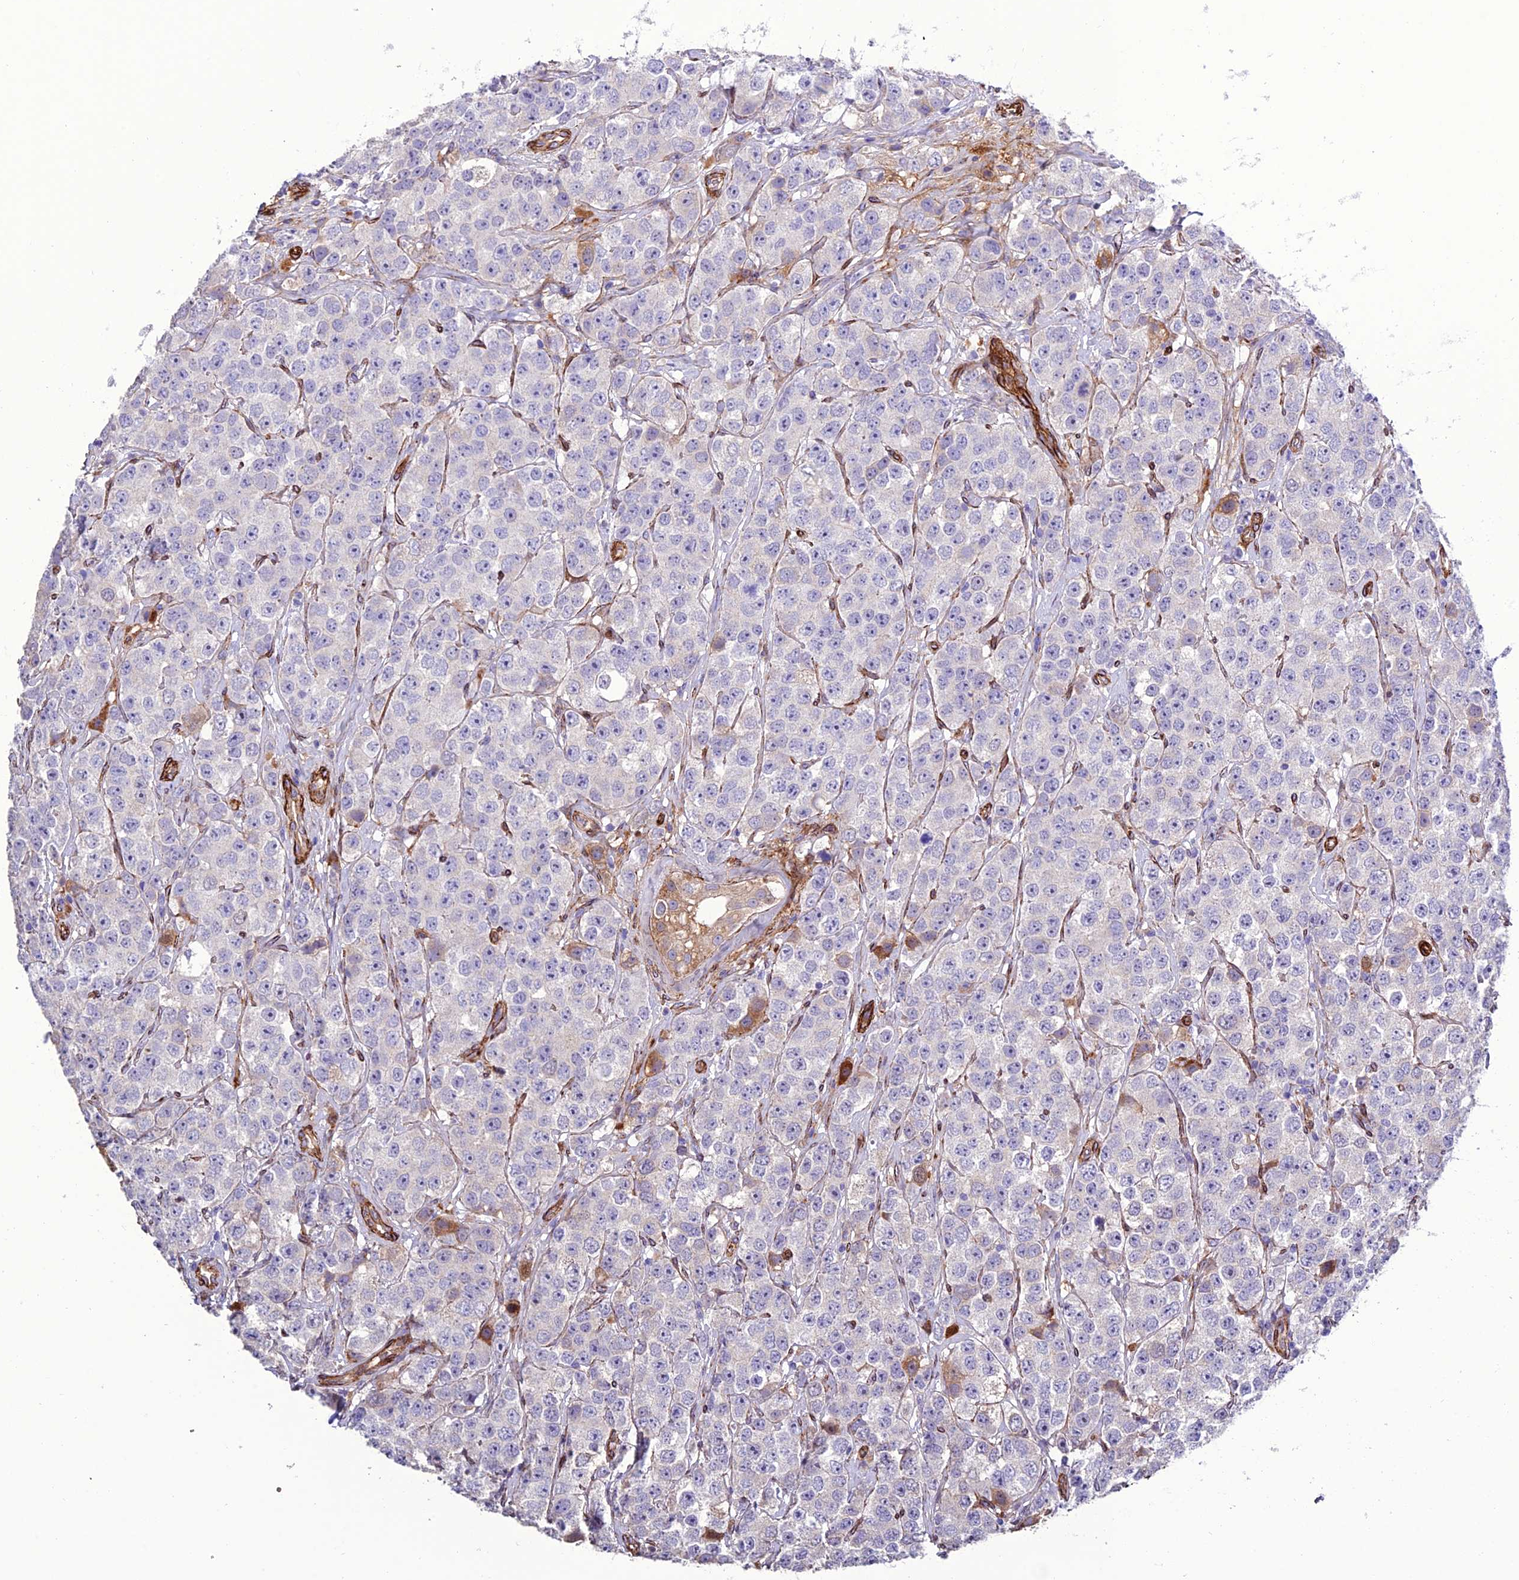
{"staining": {"intensity": "weak", "quantity": "<25%", "location": "cytoplasmic/membranous"}, "tissue": "testis cancer", "cell_type": "Tumor cells", "image_type": "cancer", "snomed": [{"axis": "morphology", "description": "Seminoma, NOS"}, {"axis": "topography", "description": "Testis"}], "caption": "DAB immunohistochemical staining of testis cancer (seminoma) shows no significant positivity in tumor cells.", "gene": "REX1BD", "patient": {"sex": "male", "age": 28}}